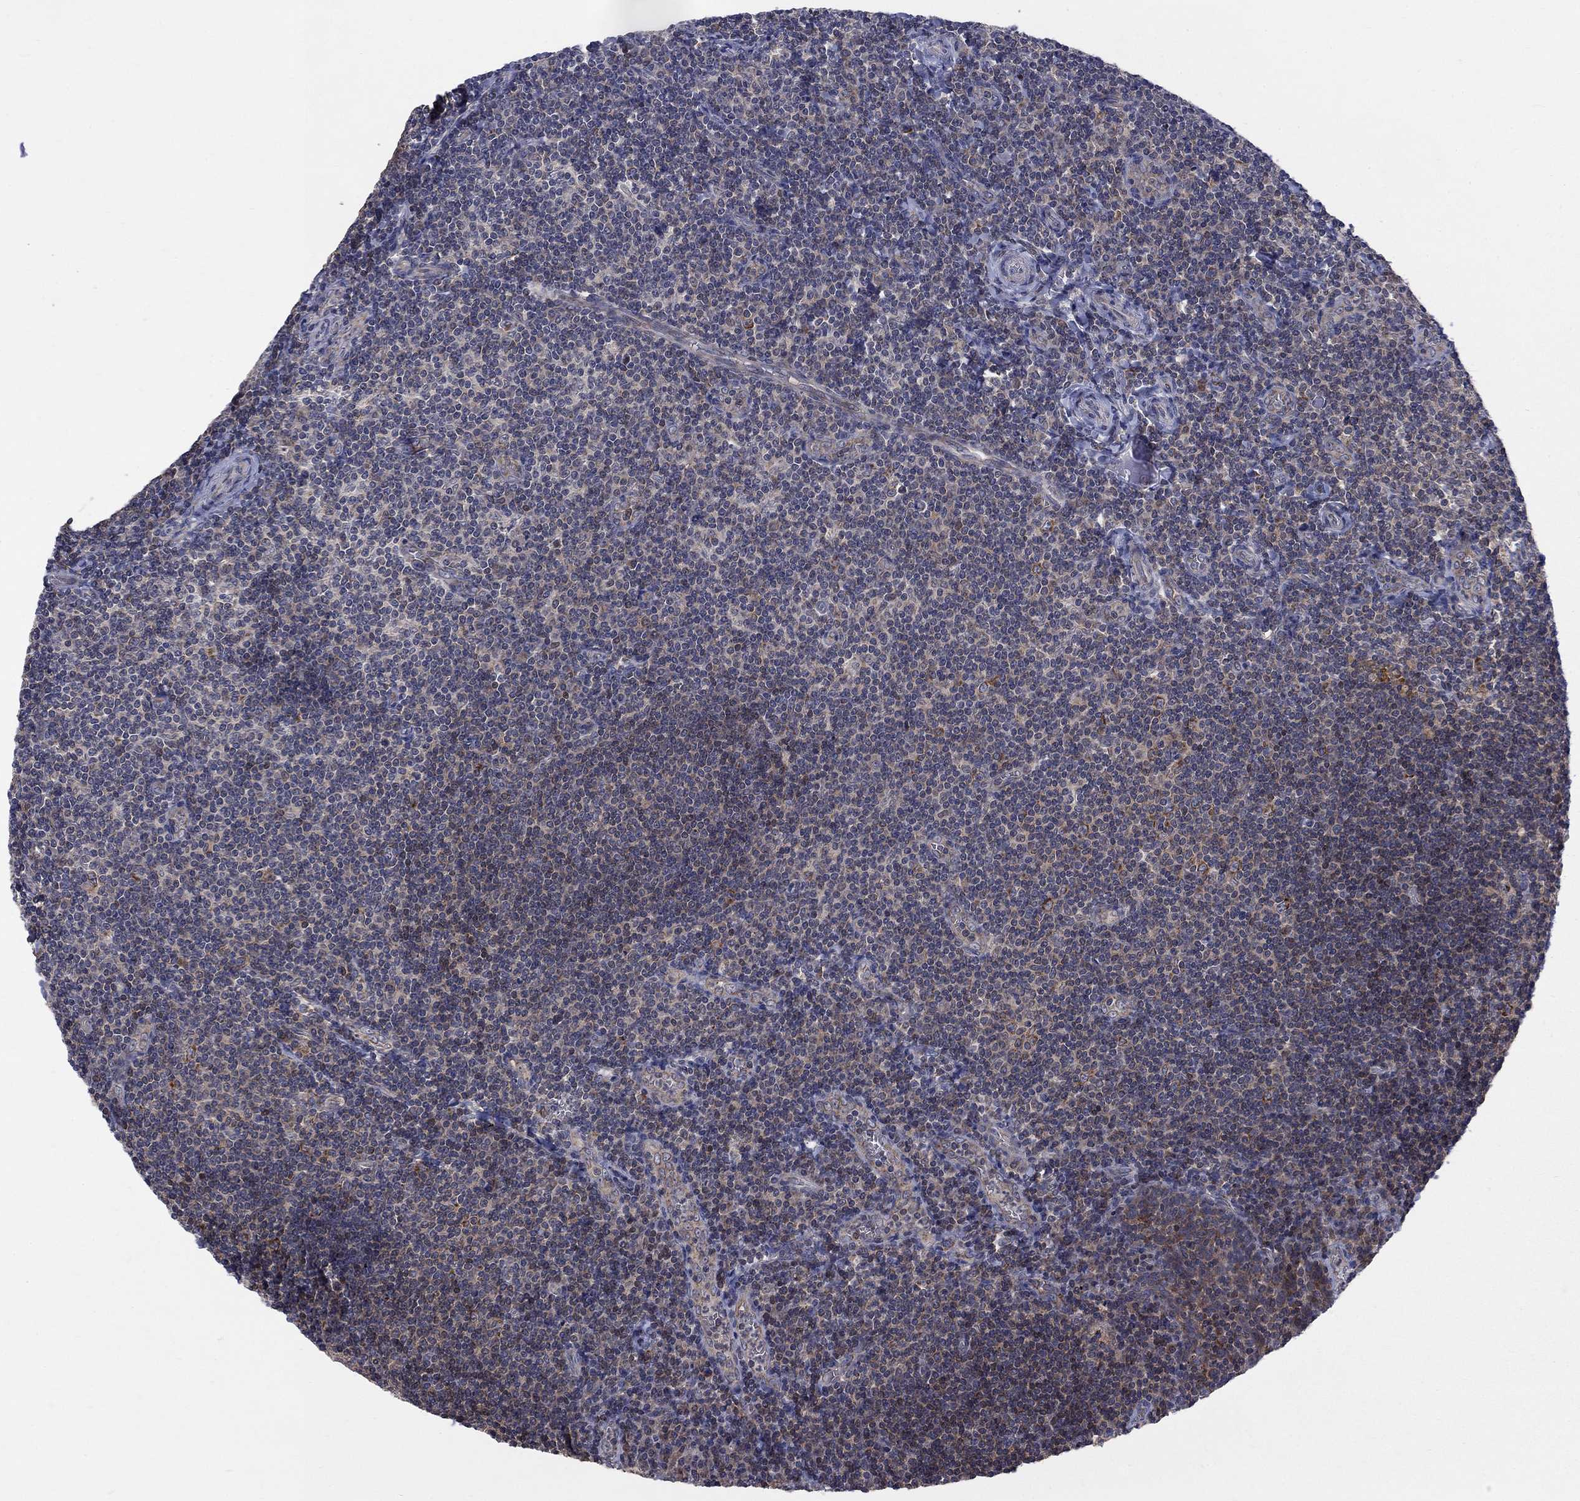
{"staining": {"intensity": "moderate", "quantity": "<25%", "location": "cytoplasmic/membranous"}, "tissue": "tonsil", "cell_type": "Germinal center cells", "image_type": "normal", "snomed": [{"axis": "morphology", "description": "Normal tissue, NOS"}, {"axis": "morphology", "description": "Inflammation, NOS"}, {"axis": "topography", "description": "Tonsil"}], "caption": "Germinal center cells display low levels of moderate cytoplasmic/membranous positivity in about <25% of cells in unremarkable tonsil. Ihc stains the protein of interest in brown and the nuclei are stained blue.", "gene": "NME7", "patient": {"sex": "female", "age": 31}}